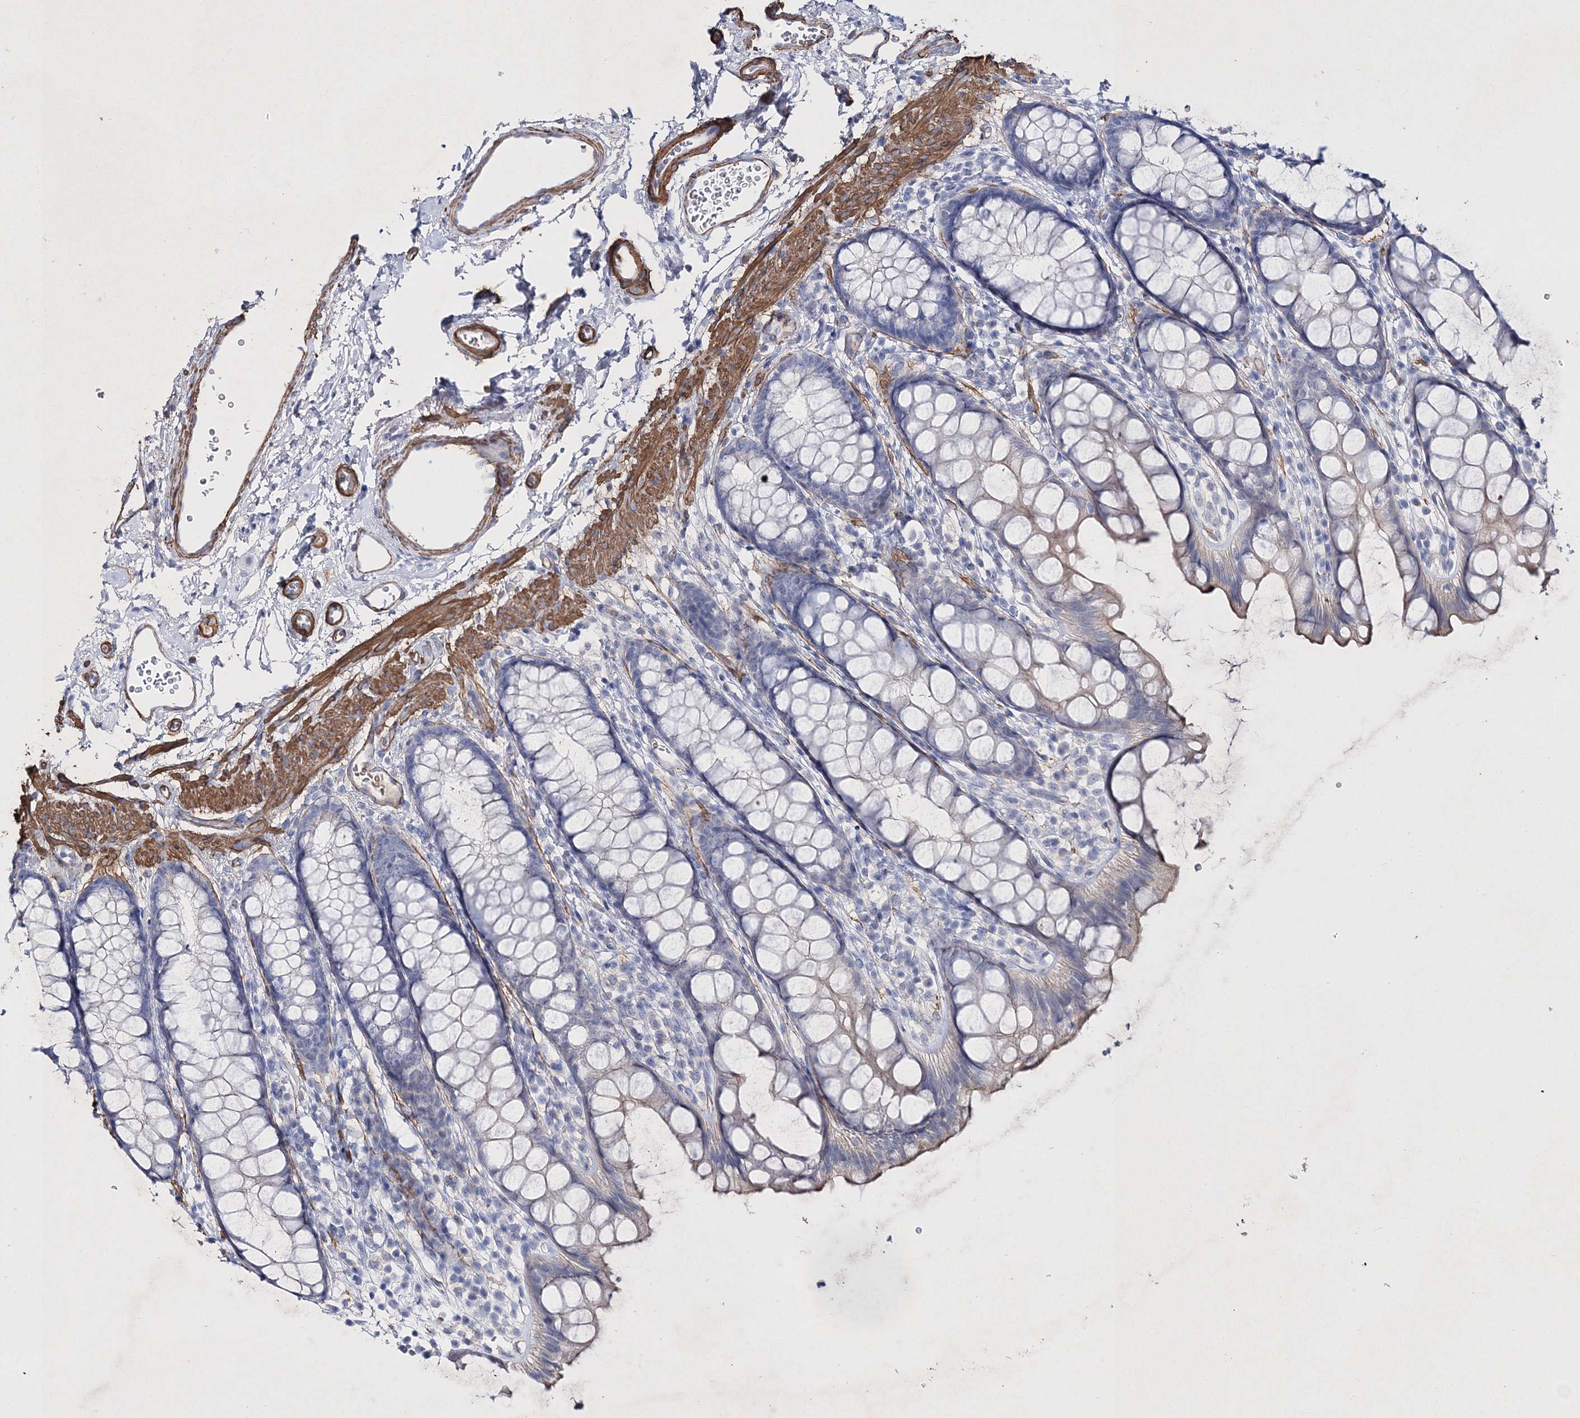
{"staining": {"intensity": "negative", "quantity": "none", "location": "none"}, "tissue": "rectum", "cell_type": "Glandular cells", "image_type": "normal", "snomed": [{"axis": "morphology", "description": "Normal tissue, NOS"}, {"axis": "topography", "description": "Rectum"}], "caption": "Image shows no protein positivity in glandular cells of normal rectum. (DAB (3,3'-diaminobenzidine) immunohistochemistry (IHC), high magnification).", "gene": "RTN2", "patient": {"sex": "female", "age": 65}}